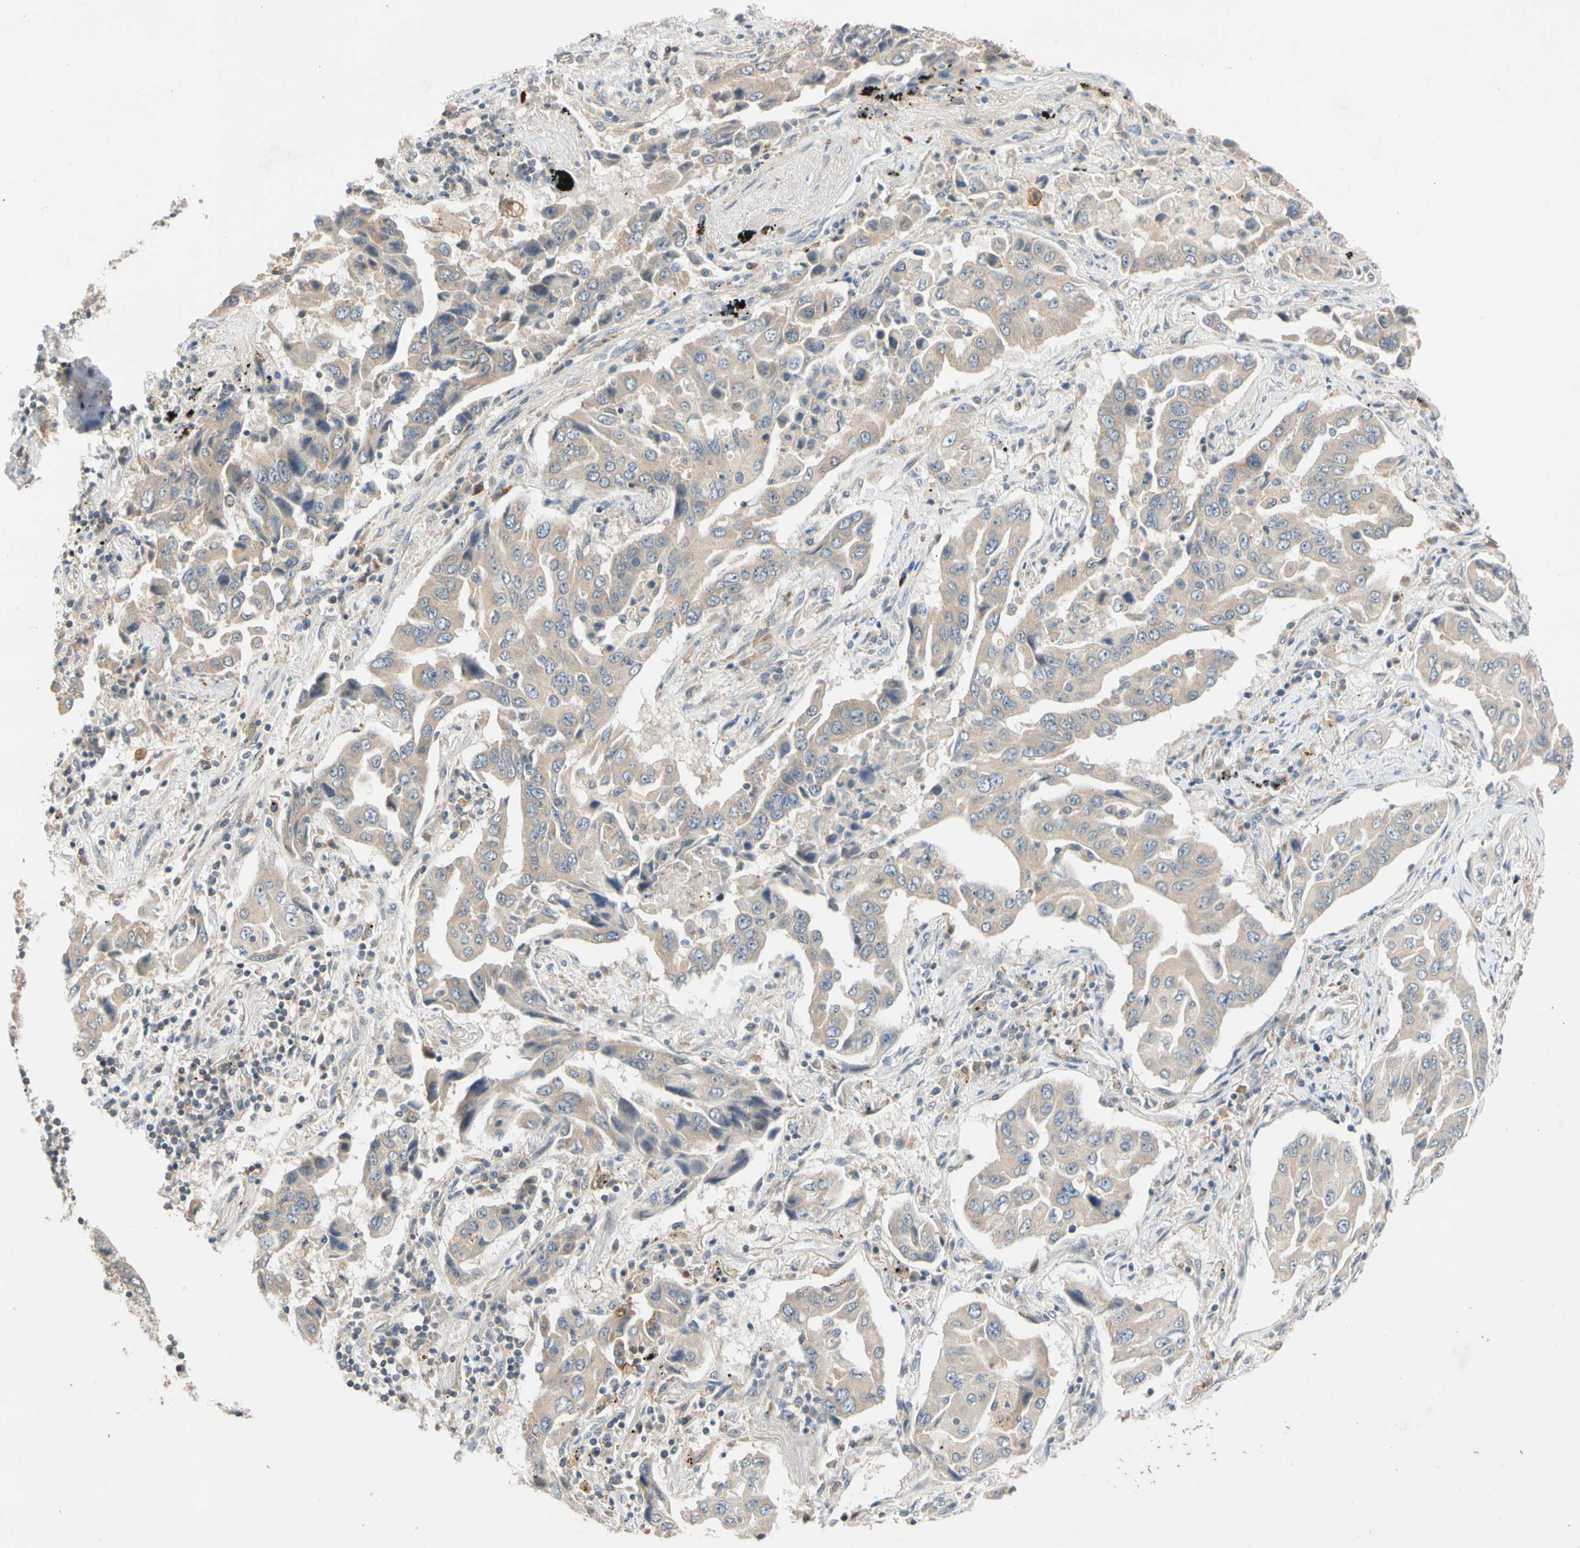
{"staining": {"intensity": "negative", "quantity": "none", "location": "none"}, "tissue": "lung cancer", "cell_type": "Tumor cells", "image_type": "cancer", "snomed": [{"axis": "morphology", "description": "Adenocarcinoma, NOS"}, {"axis": "topography", "description": "Lung"}], "caption": "Lung adenocarcinoma was stained to show a protein in brown. There is no significant expression in tumor cells.", "gene": "CNST", "patient": {"sex": "female", "age": 65}}